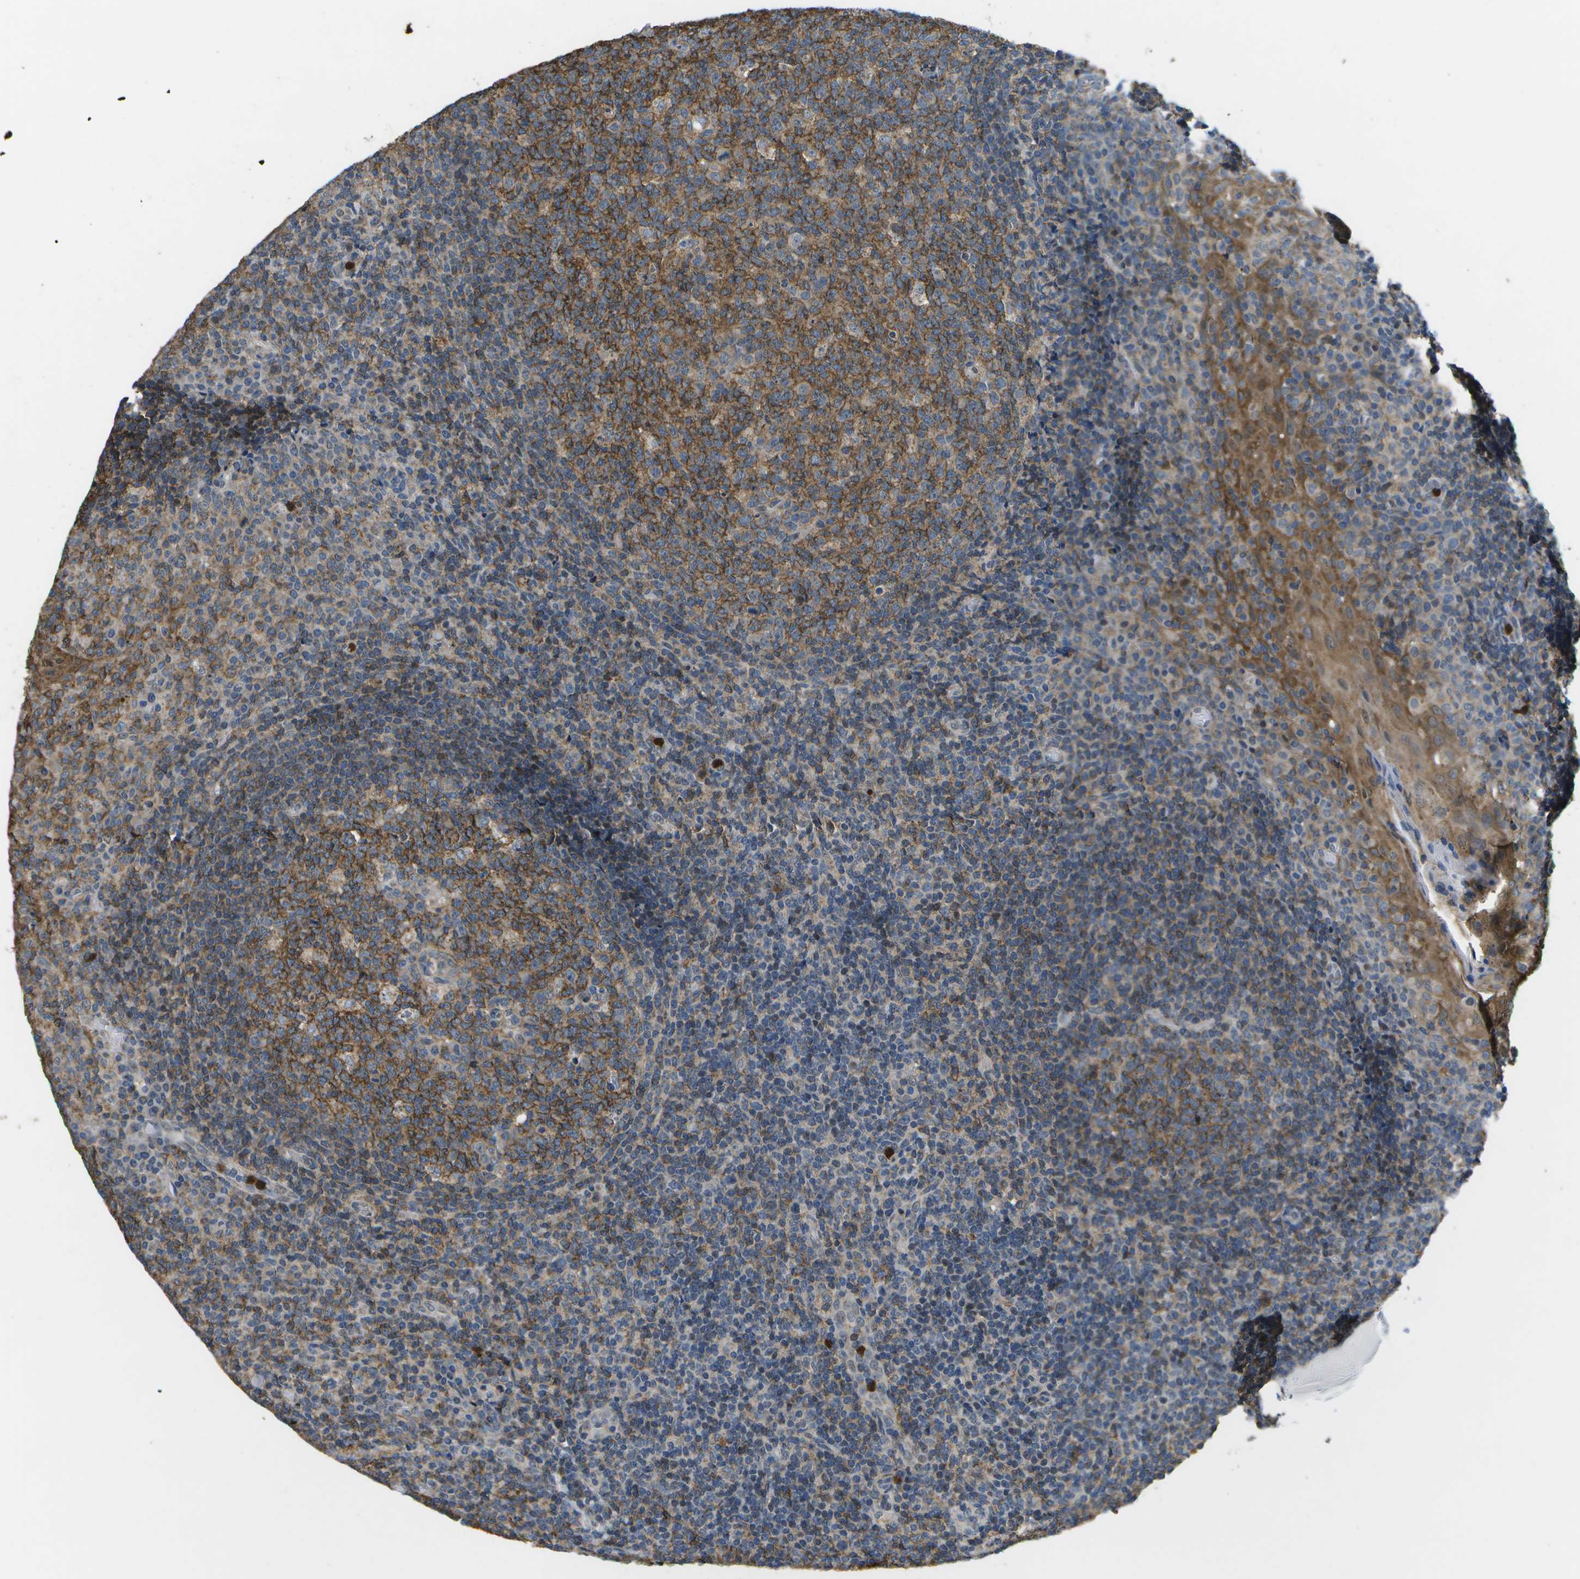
{"staining": {"intensity": "moderate", "quantity": ">75%", "location": "cytoplasmic/membranous"}, "tissue": "tonsil", "cell_type": "Germinal center cells", "image_type": "normal", "snomed": [{"axis": "morphology", "description": "Normal tissue, NOS"}, {"axis": "topography", "description": "Tonsil"}], "caption": "An IHC micrograph of normal tissue is shown. Protein staining in brown highlights moderate cytoplasmic/membranous positivity in tonsil within germinal center cells.", "gene": "GALNT15", "patient": {"sex": "female", "age": 19}}